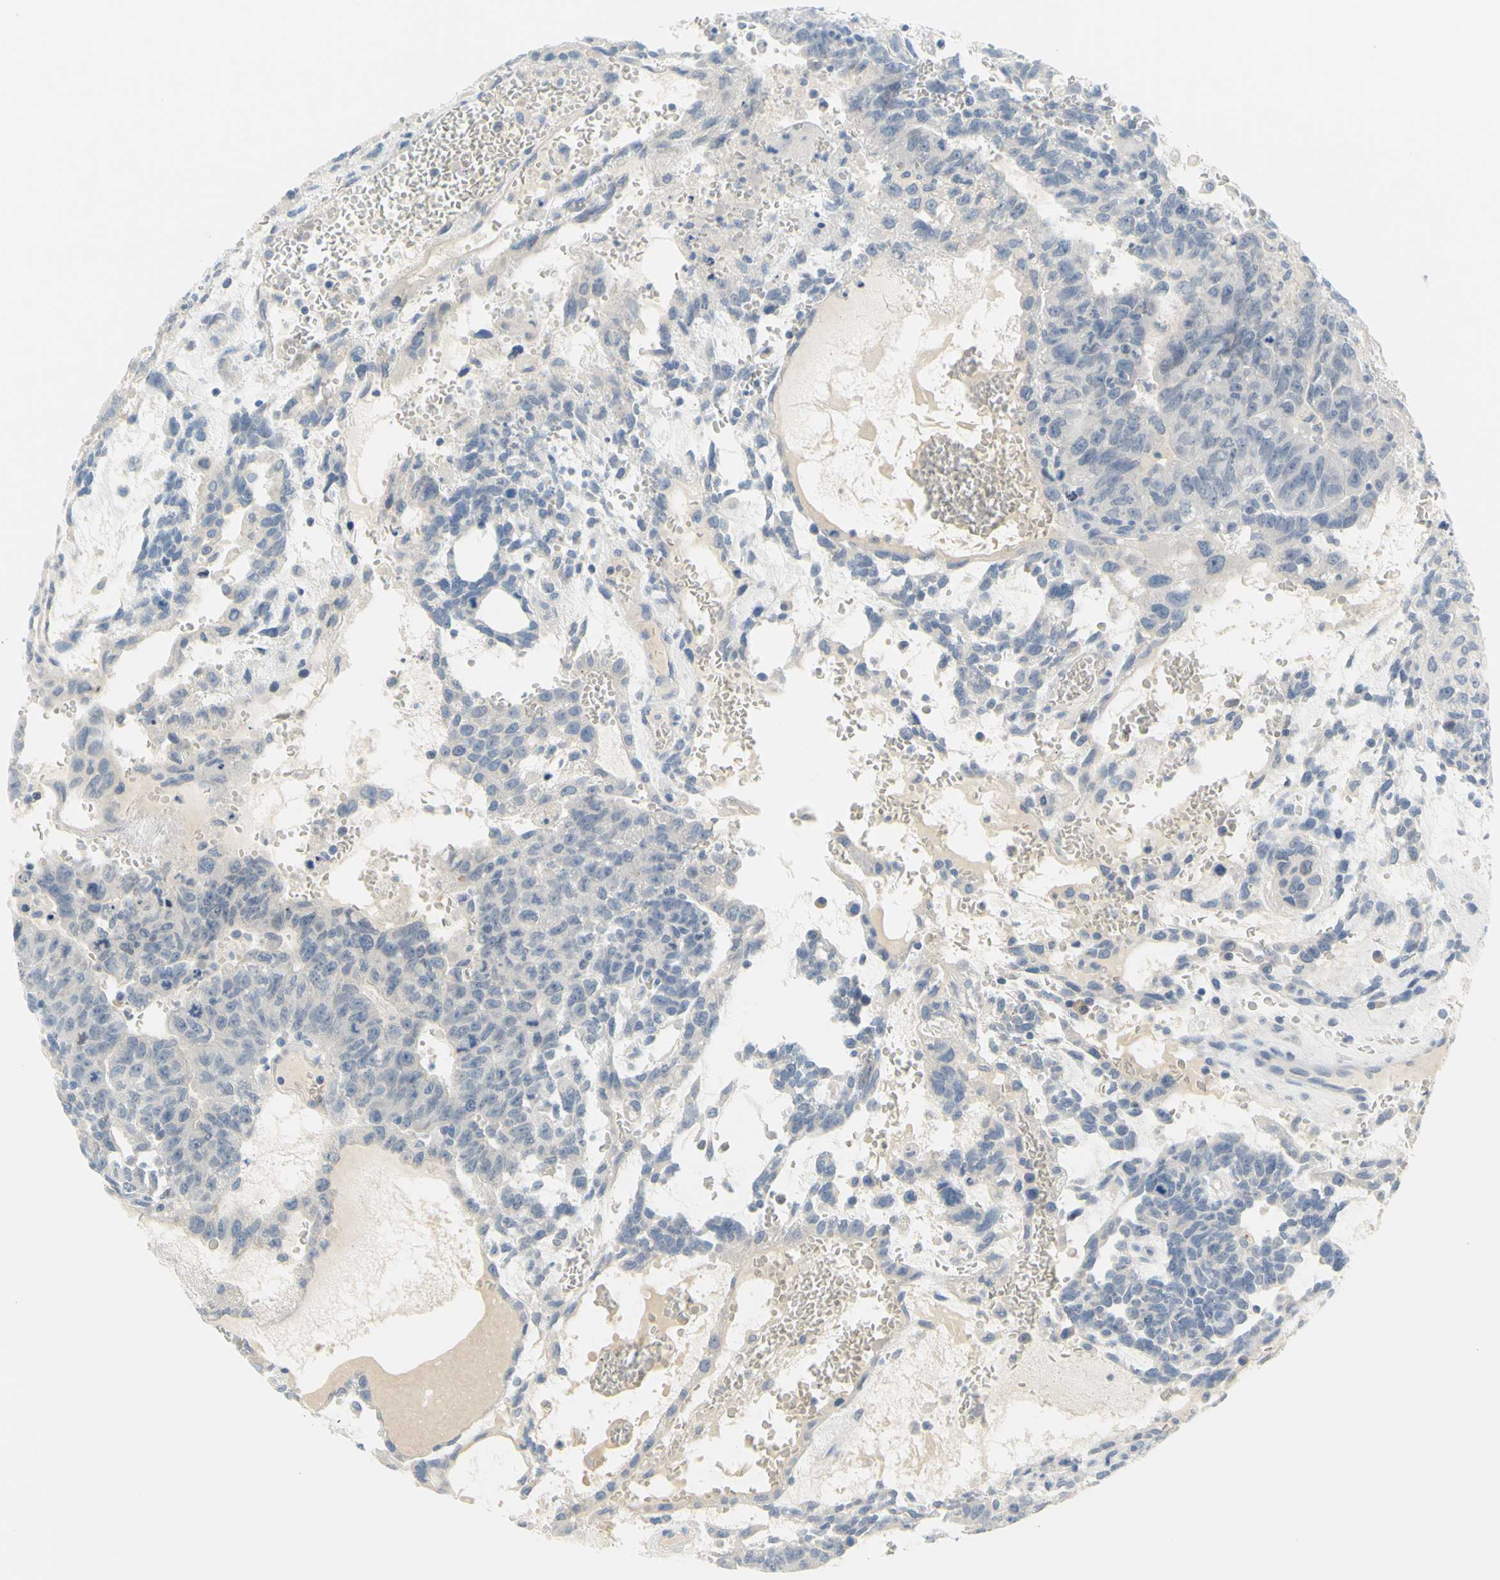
{"staining": {"intensity": "negative", "quantity": "none", "location": "none"}, "tissue": "testis cancer", "cell_type": "Tumor cells", "image_type": "cancer", "snomed": [{"axis": "morphology", "description": "Seminoma, NOS"}, {"axis": "morphology", "description": "Carcinoma, Embryonal, NOS"}, {"axis": "topography", "description": "Testis"}], "caption": "A high-resolution histopathology image shows immunohistochemistry staining of testis cancer, which reveals no significant positivity in tumor cells. (Brightfield microscopy of DAB (3,3'-diaminobenzidine) immunohistochemistry (IHC) at high magnification).", "gene": "DCT", "patient": {"sex": "male", "age": 52}}